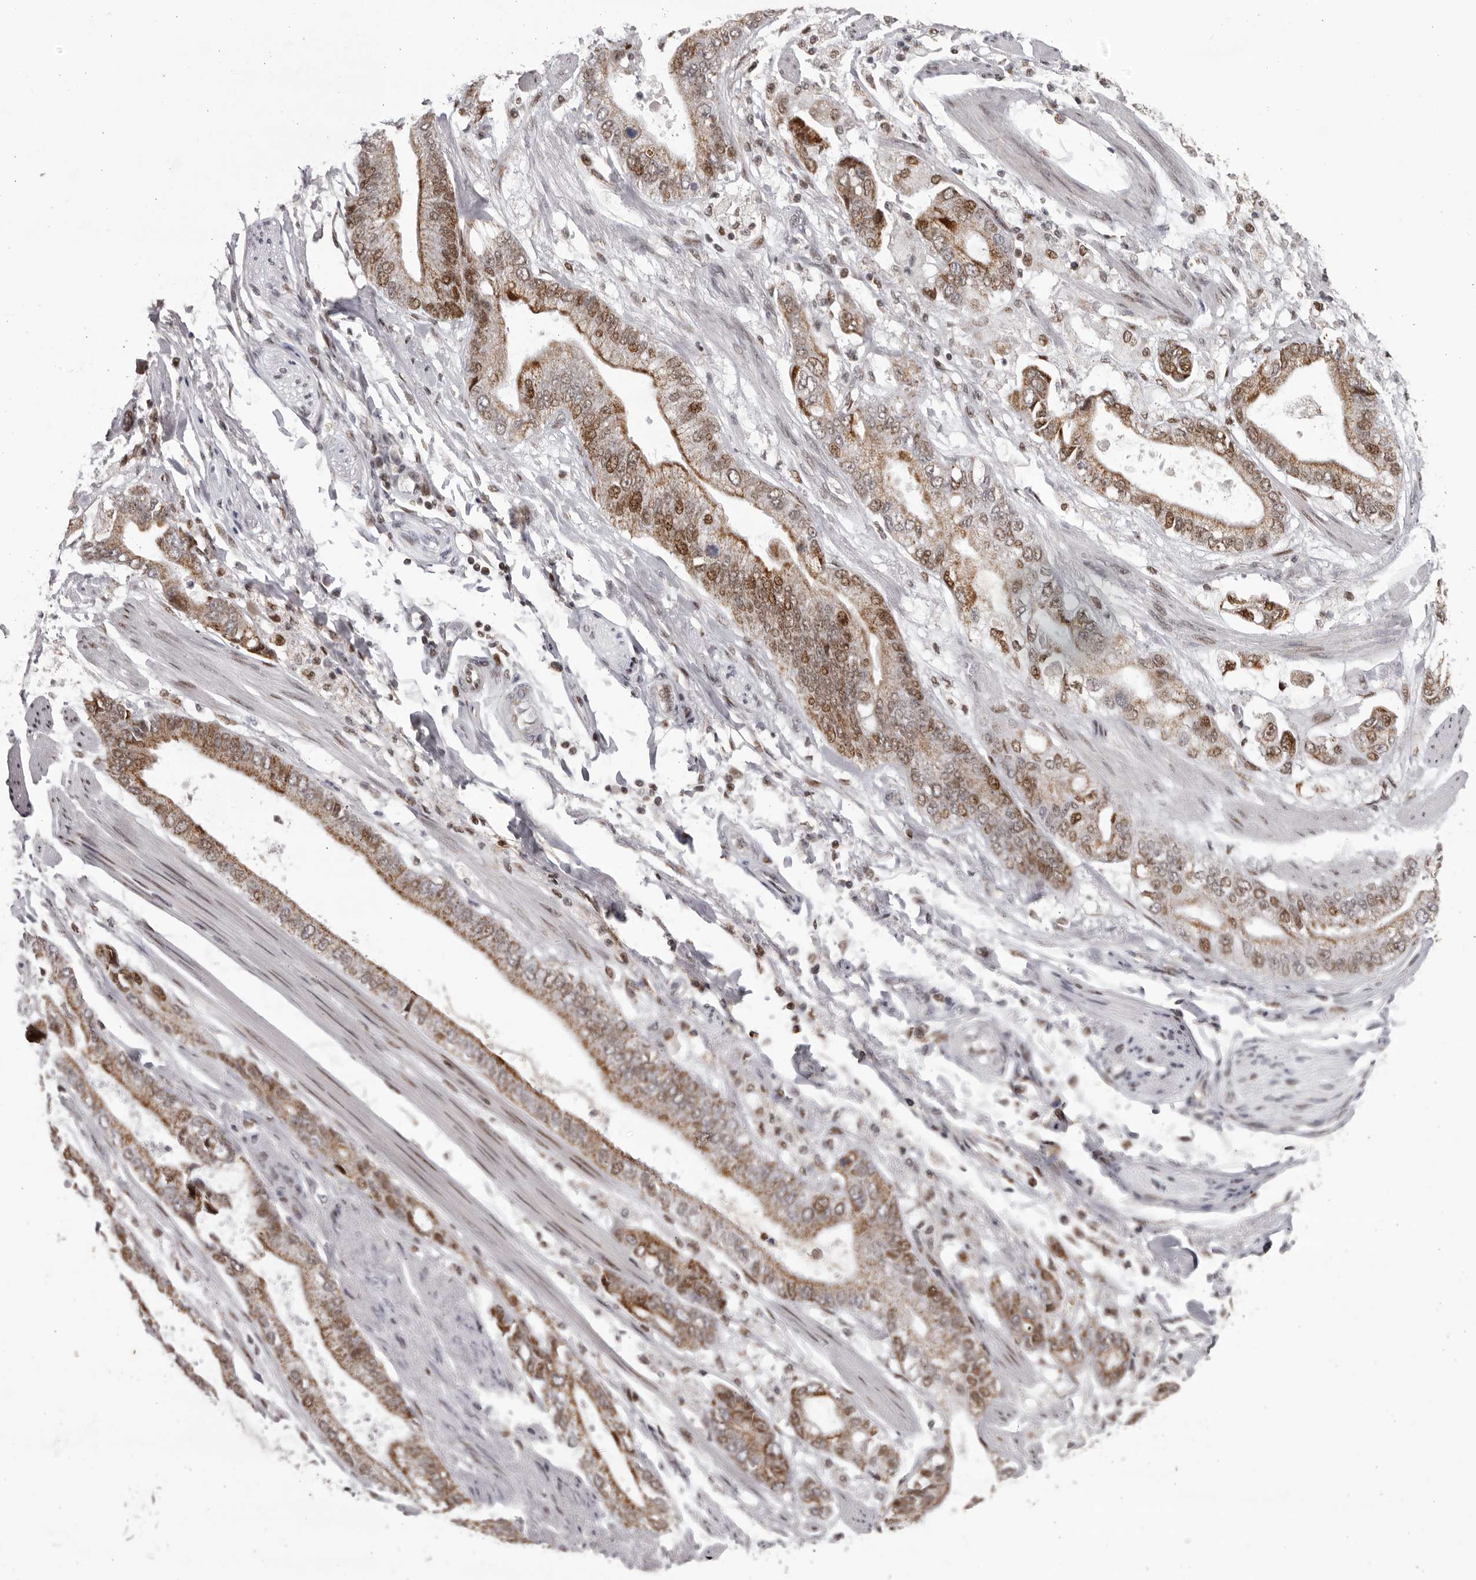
{"staining": {"intensity": "moderate", "quantity": ">75%", "location": "cytoplasmic/membranous,nuclear"}, "tissue": "stomach cancer", "cell_type": "Tumor cells", "image_type": "cancer", "snomed": [{"axis": "morphology", "description": "Normal tissue, NOS"}, {"axis": "morphology", "description": "Adenocarcinoma, NOS"}, {"axis": "topography", "description": "Stomach"}], "caption": "Tumor cells display moderate cytoplasmic/membranous and nuclear expression in about >75% of cells in stomach cancer. The staining was performed using DAB, with brown indicating positive protein expression. Nuclei are stained blue with hematoxylin.", "gene": "C17orf99", "patient": {"sex": "male", "age": 62}}